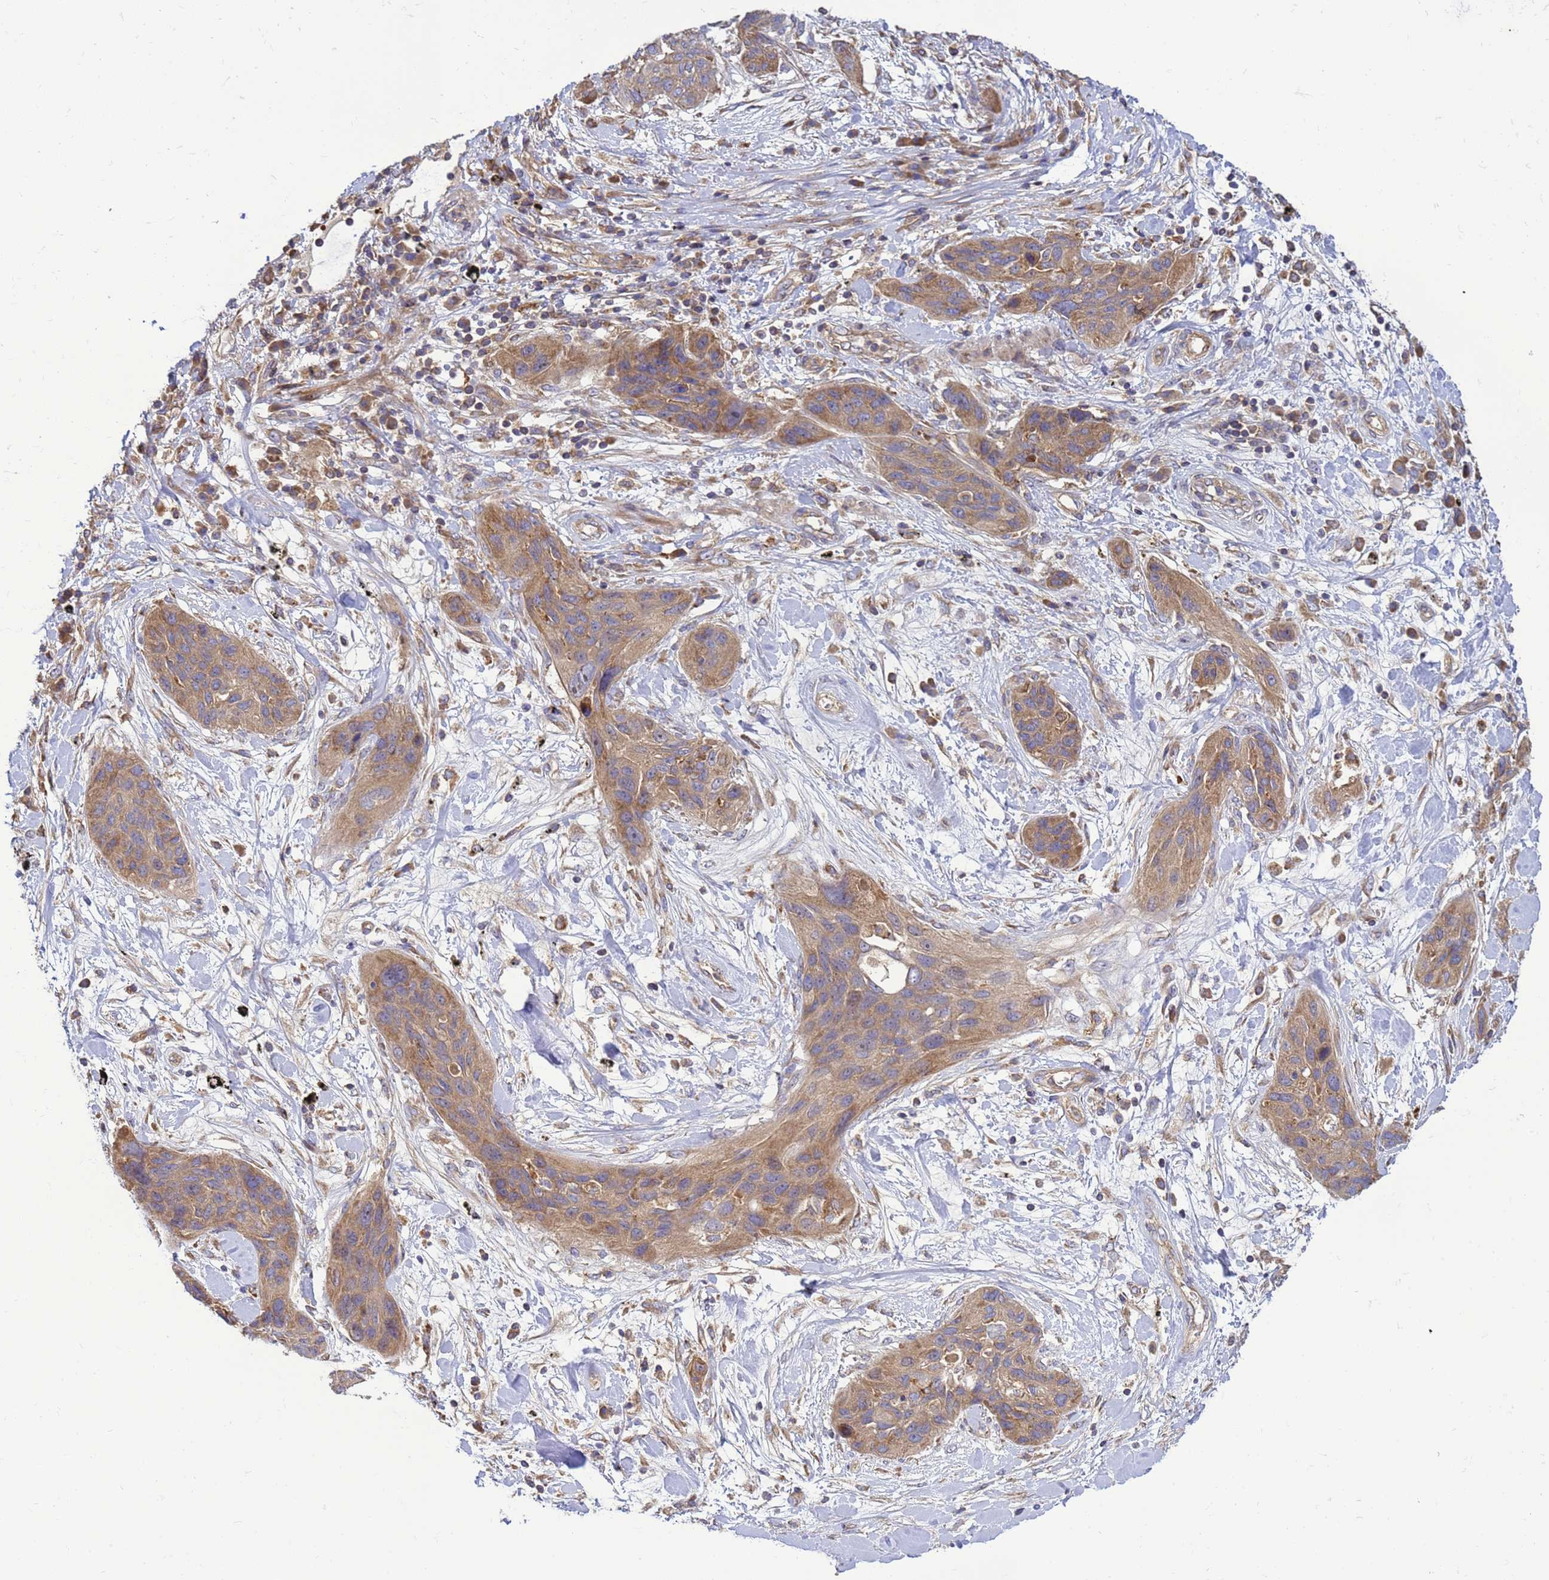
{"staining": {"intensity": "moderate", "quantity": ">75%", "location": "cytoplasmic/membranous"}, "tissue": "lung cancer", "cell_type": "Tumor cells", "image_type": "cancer", "snomed": [{"axis": "morphology", "description": "Squamous cell carcinoma, NOS"}, {"axis": "topography", "description": "Lung"}], "caption": "Immunohistochemical staining of lung cancer (squamous cell carcinoma) reveals medium levels of moderate cytoplasmic/membranous positivity in about >75% of tumor cells.", "gene": "BECN1", "patient": {"sex": "female", "age": 70}}